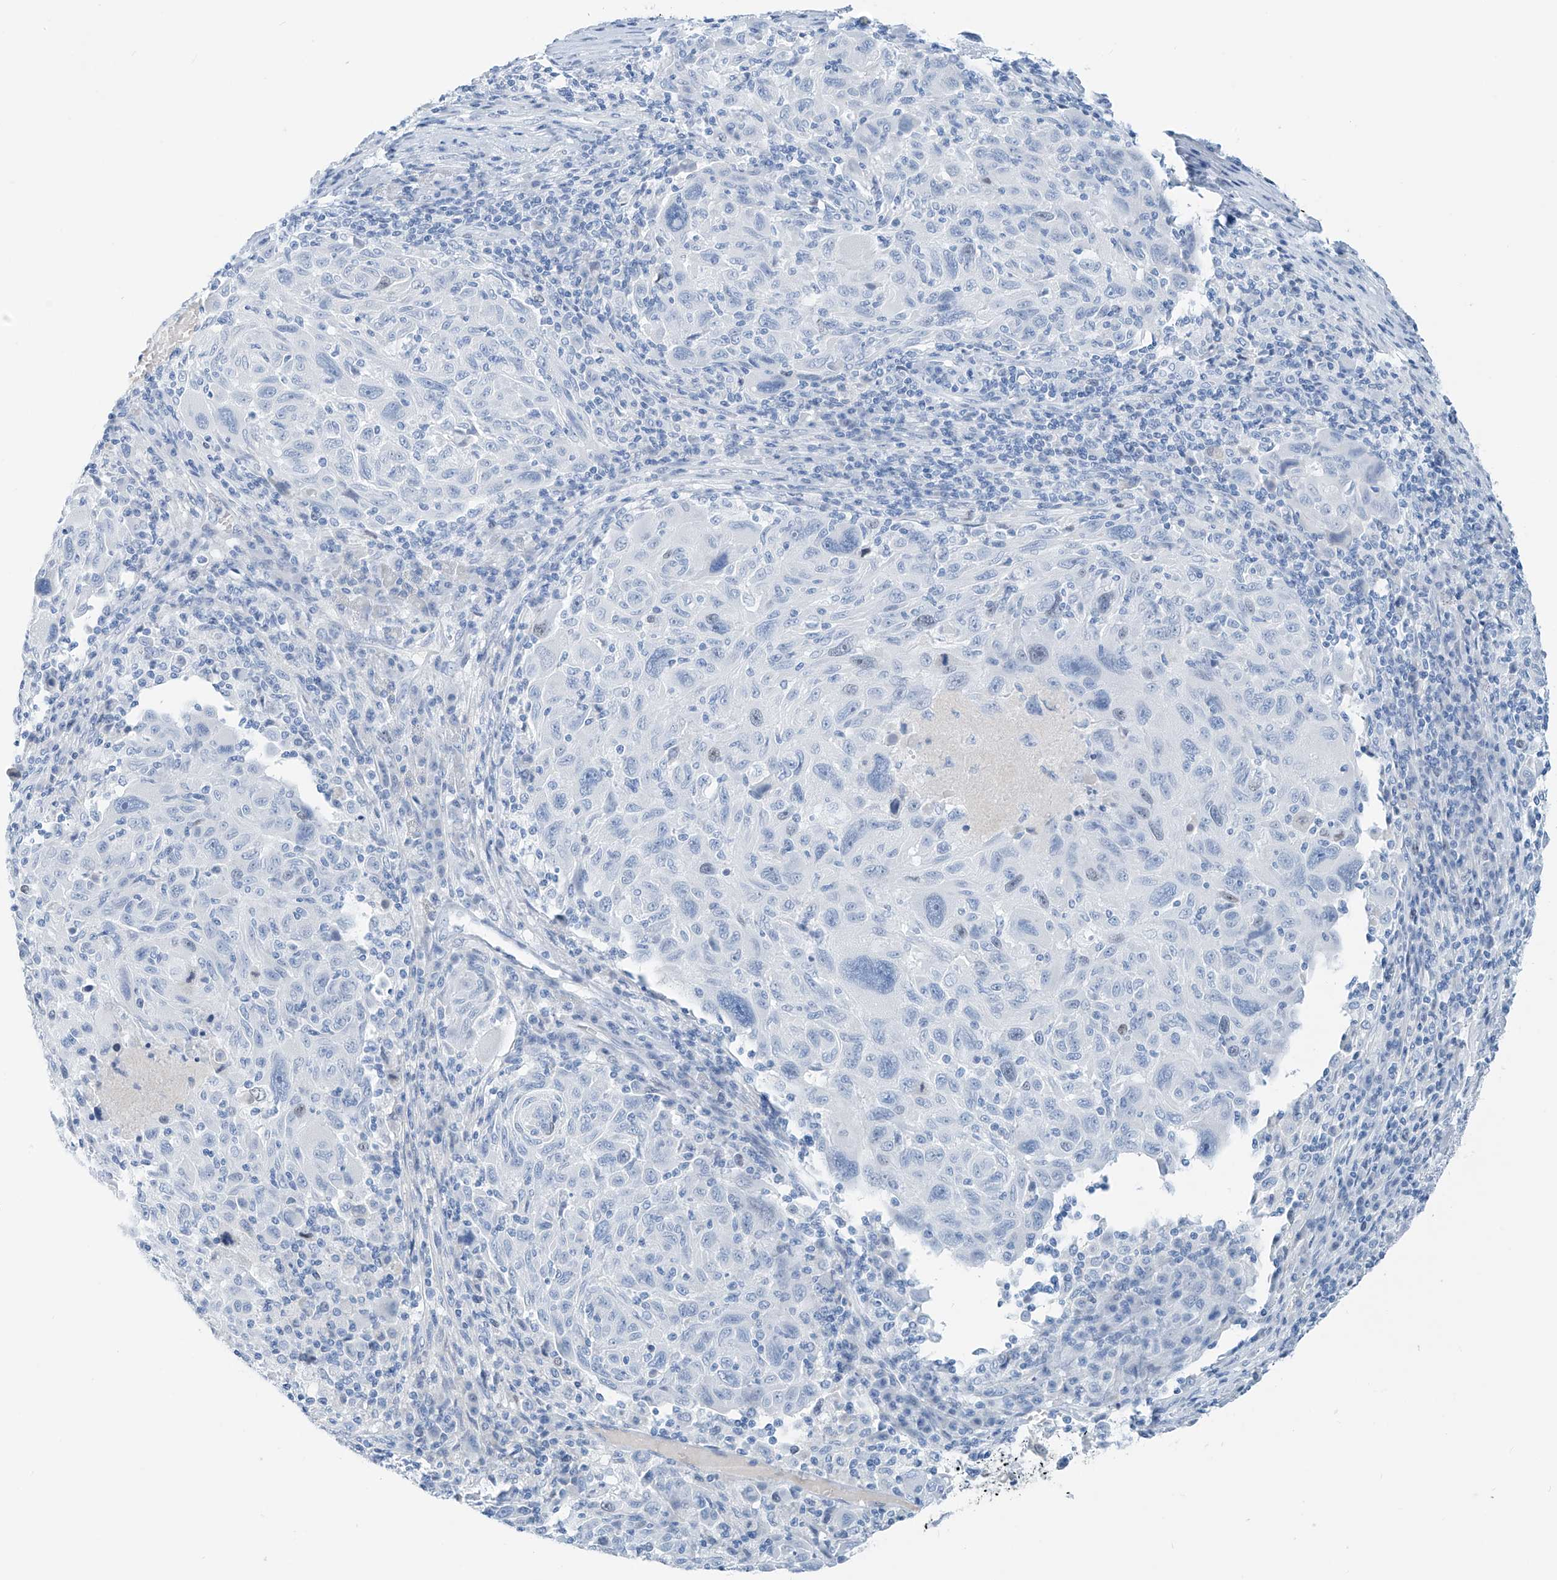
{"staining": {"intensity": "negative", "quantity": "none", "location": "none"}, "tissue": "melanoma", "cell_type": "Tumor cells", "image_type": "cancer", "snomed": [{"axis": "morphology", "description": "Malignant melanoma, NOS"}, {"axis": "topography", "description": "Skin"}], "caption": "Immunohistochemistry micrograph of human melanoma stained for a protein (brown), which reveals no expression in tumor cells.", "gene": "SGO2", "patient": {"sex": "male", "age": 53}}